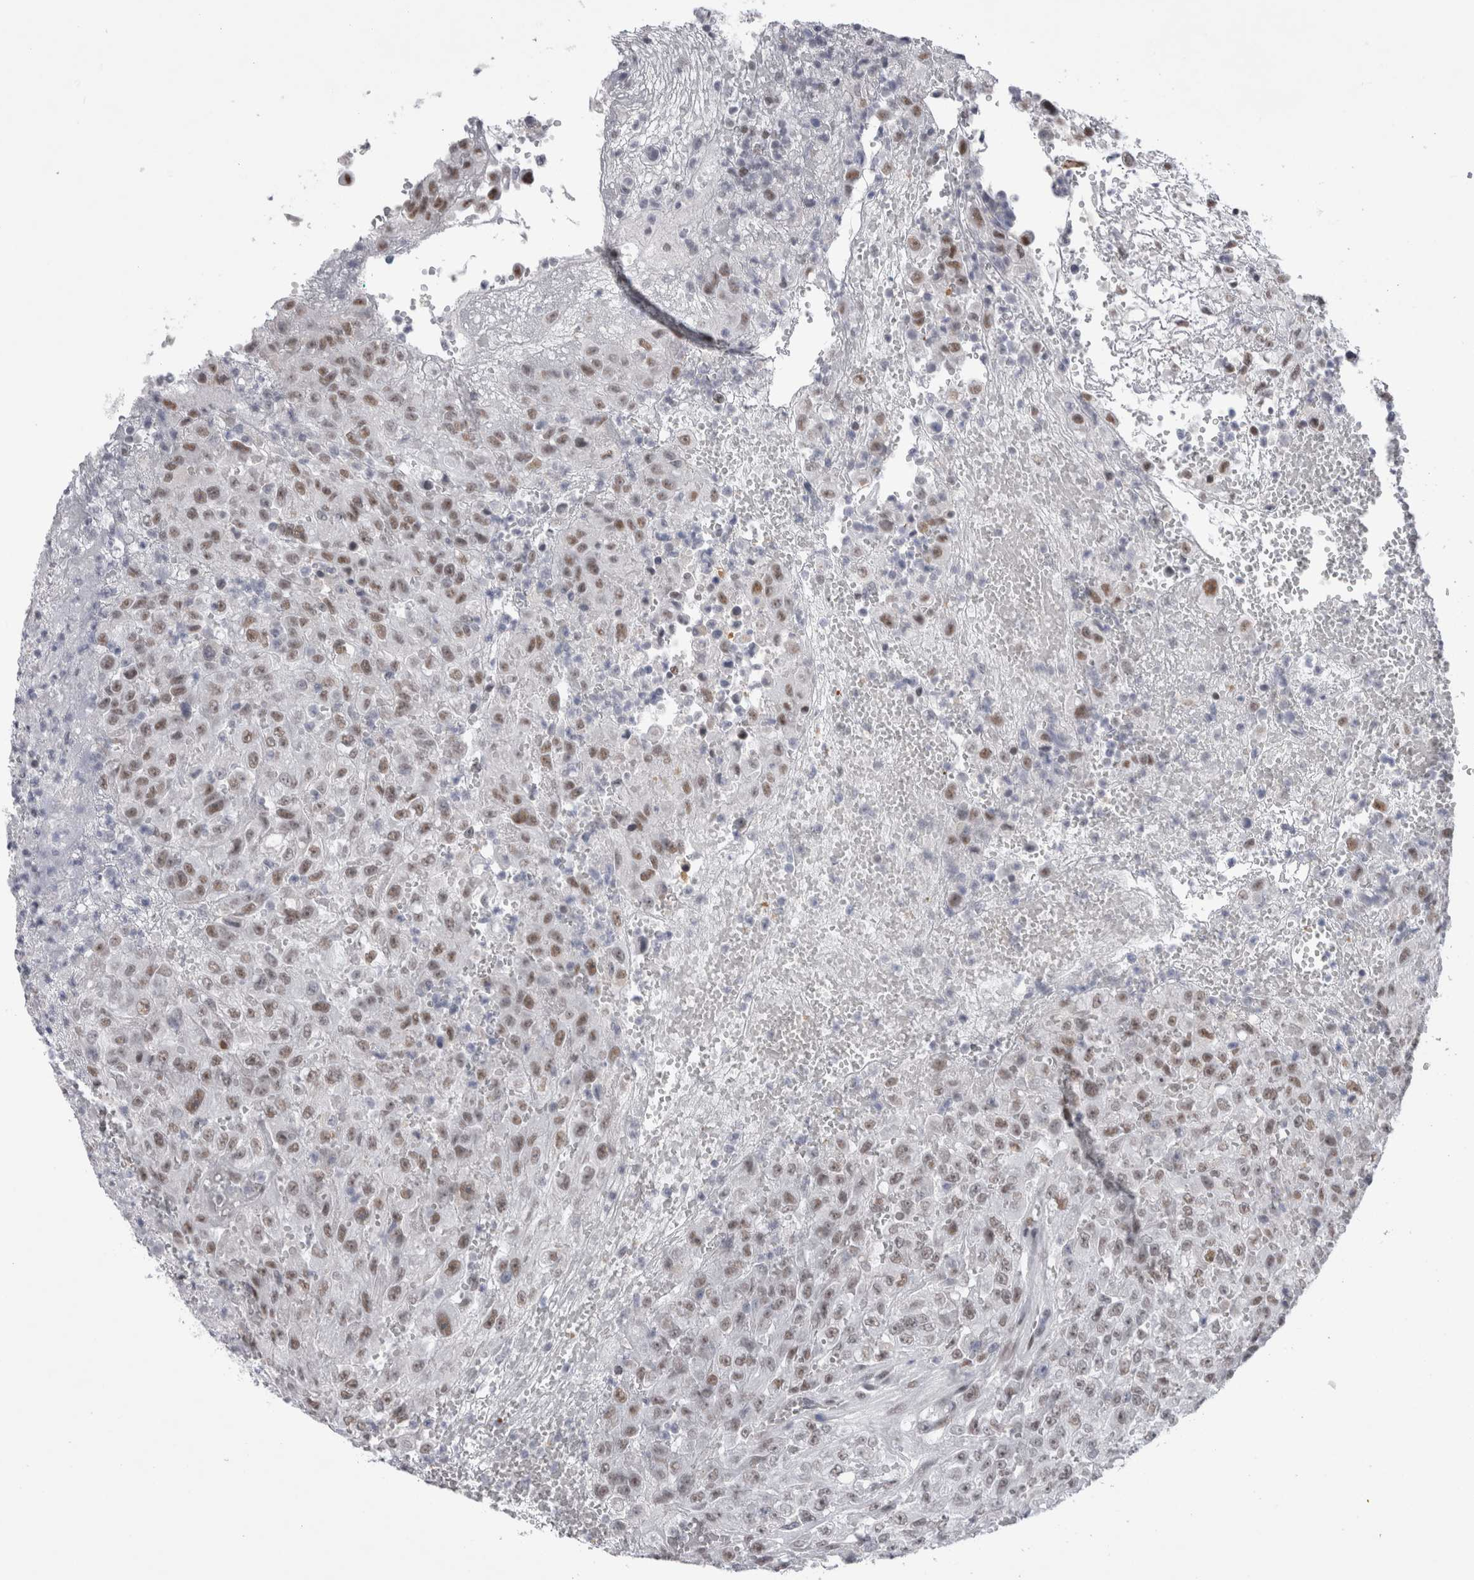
{"staining": {"intensity": "moderate", "quantity": "25%-75%", "location": "nuclear"}, "tissue": "urothelial cancer", "cell_type": "Tumor cells", "image_type": "cancer", "snomed": [{"axis": "morphology", "description": "Urothelial carcinoma, High grade"}, {"axis": "topography", "description": "Urinary bladder"}], "caption": "This micrograph exhibits IHC staining of urothelial cancer, with medium moderate nuclear expression in about 25%-75% of tumor cells.", "gene": "API5", "patient": {"sex": "male", "age": 46}}